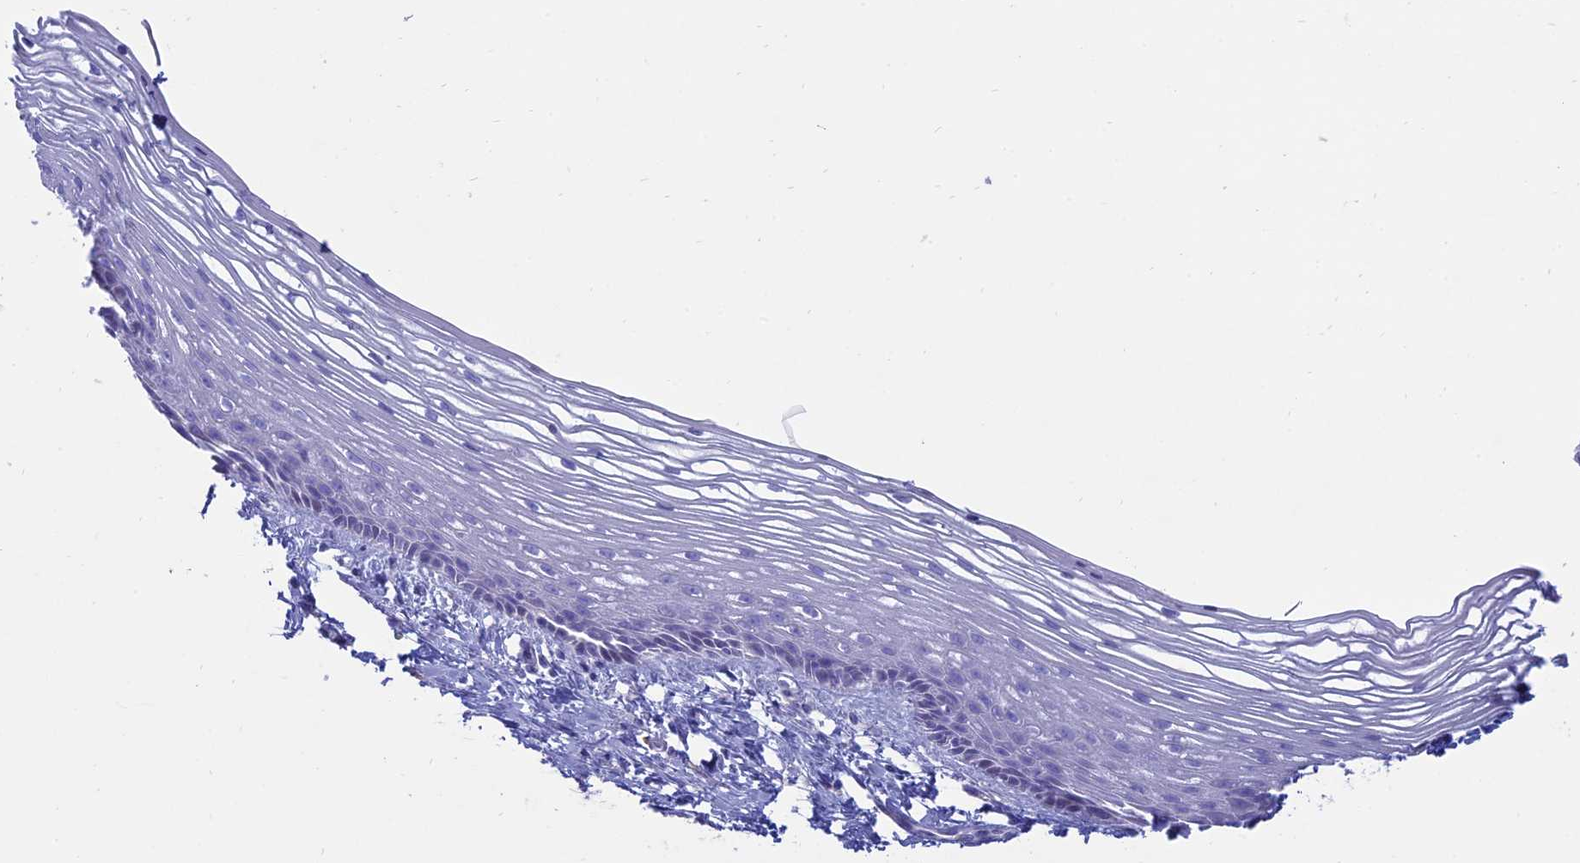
{"staining": {"intensity": "negative", "quantity": "none", "location": "none"}, "tissue": "vagina", "cell_type": "Squamous epithelial cells", "image_type": "normal", "snomed": [{"axis": "morphology", "description": "Normal tissue, NOS"}, {"axis": "topography", "description": "Vagina"}], "caption": "Vagina stained for a protein using immunohistochemistry demonstrates no expression squamous epithelial cells.", "gene": "OR2AE1", "patient": {"sex": "female", "age": 46}}